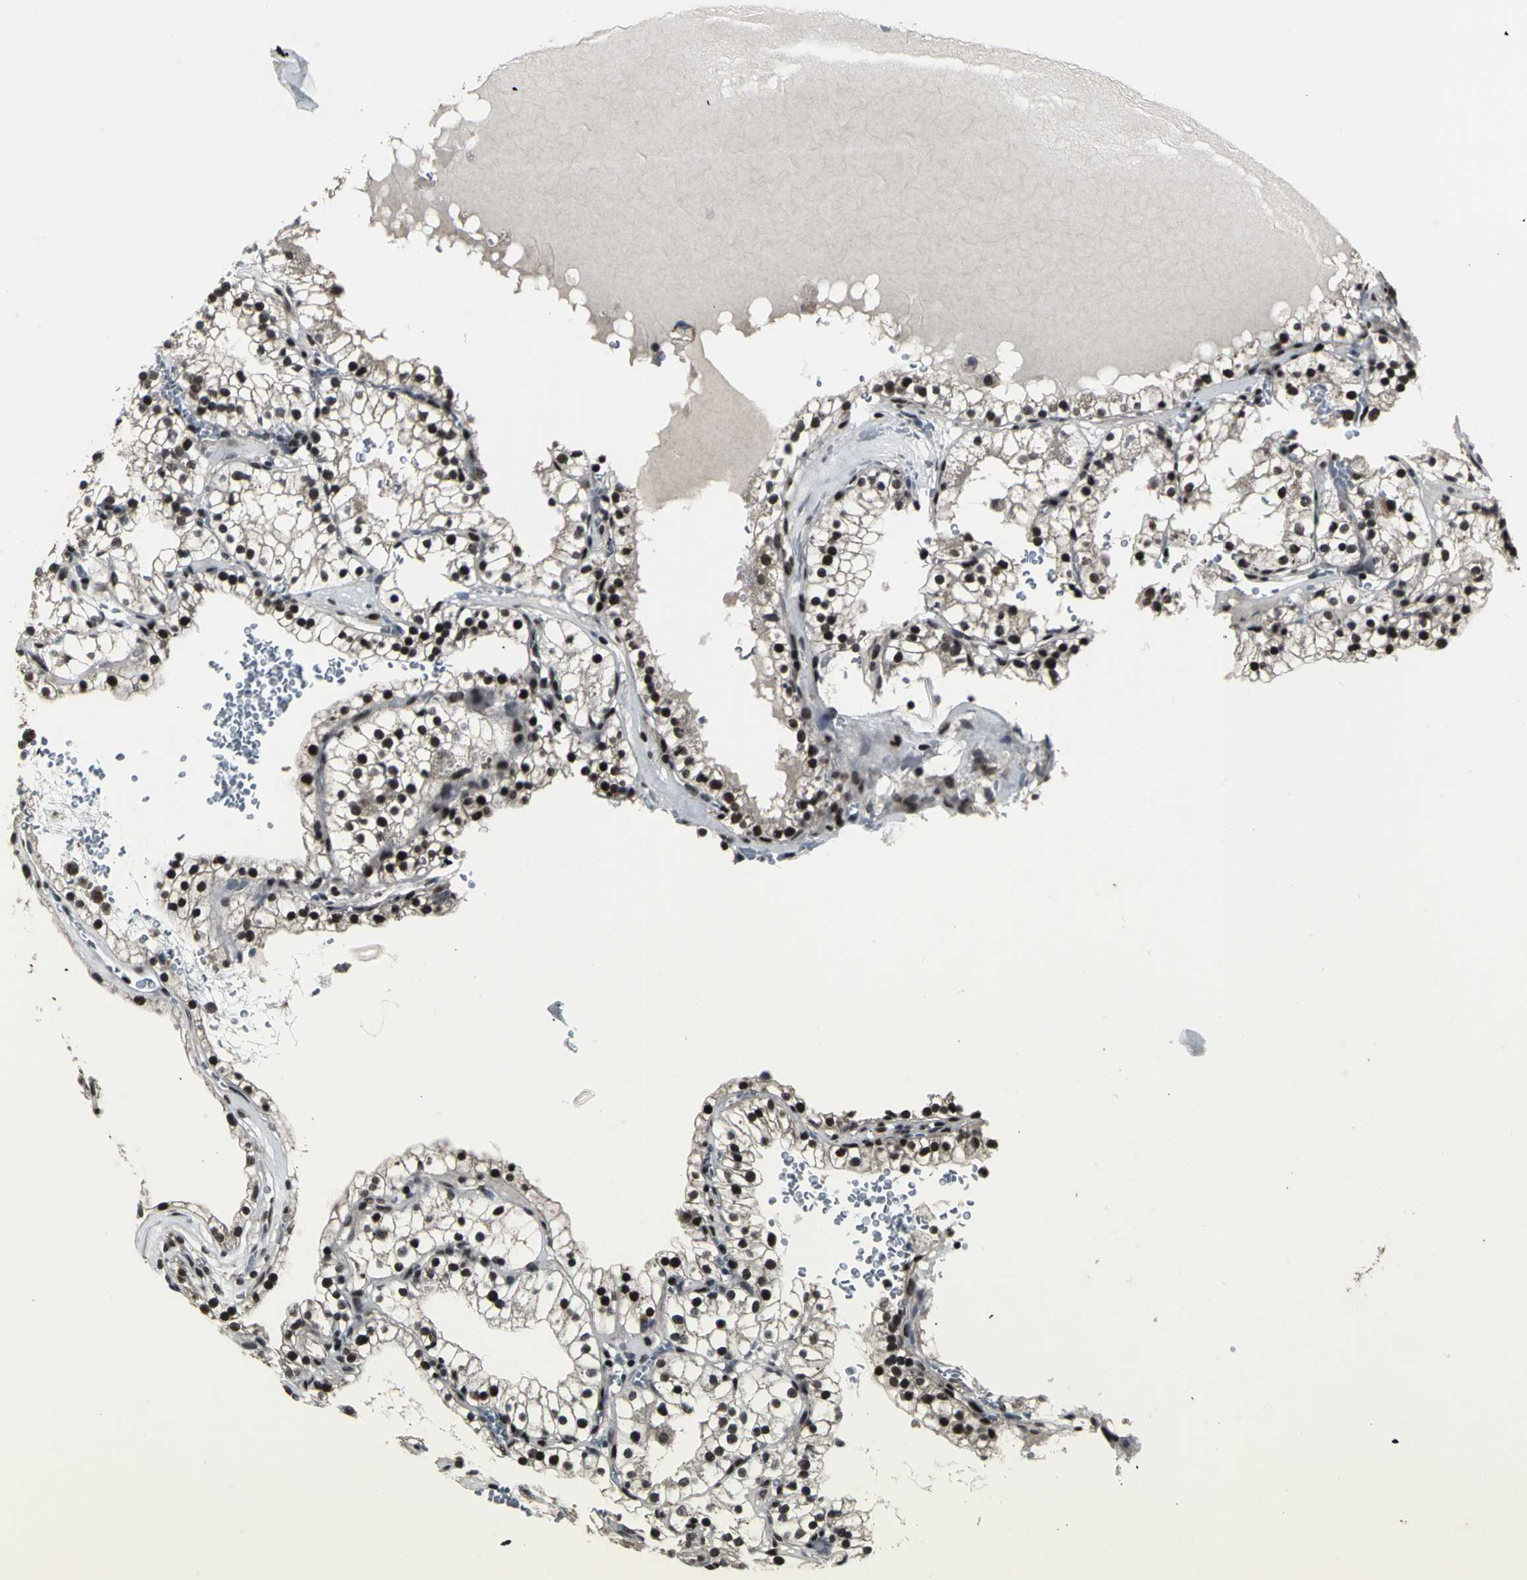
{"staining": {"intensity": "strong", "quantity": ">75%", "location": "nuclear"}, "tissue": "renal cancer", "cell_type": "Tumor cells", "image_type": "cancer", "snomed": [{"axis": "morphology", "description": "Adenocarcinoma, NOS"}, {"axis": "topography", "description": "Kidney"}], "caption": "High-magnification brightfield microscopy of renal cancer (adenocarcinoma) stained with DAB (brown) and counterstained with hematoxylin (blue). tumor cells exhibit strong nuclear staining is seen in approximately>75% of cells.", "gene": "SRF", "patient": {"sex": "female", "age": 41}}